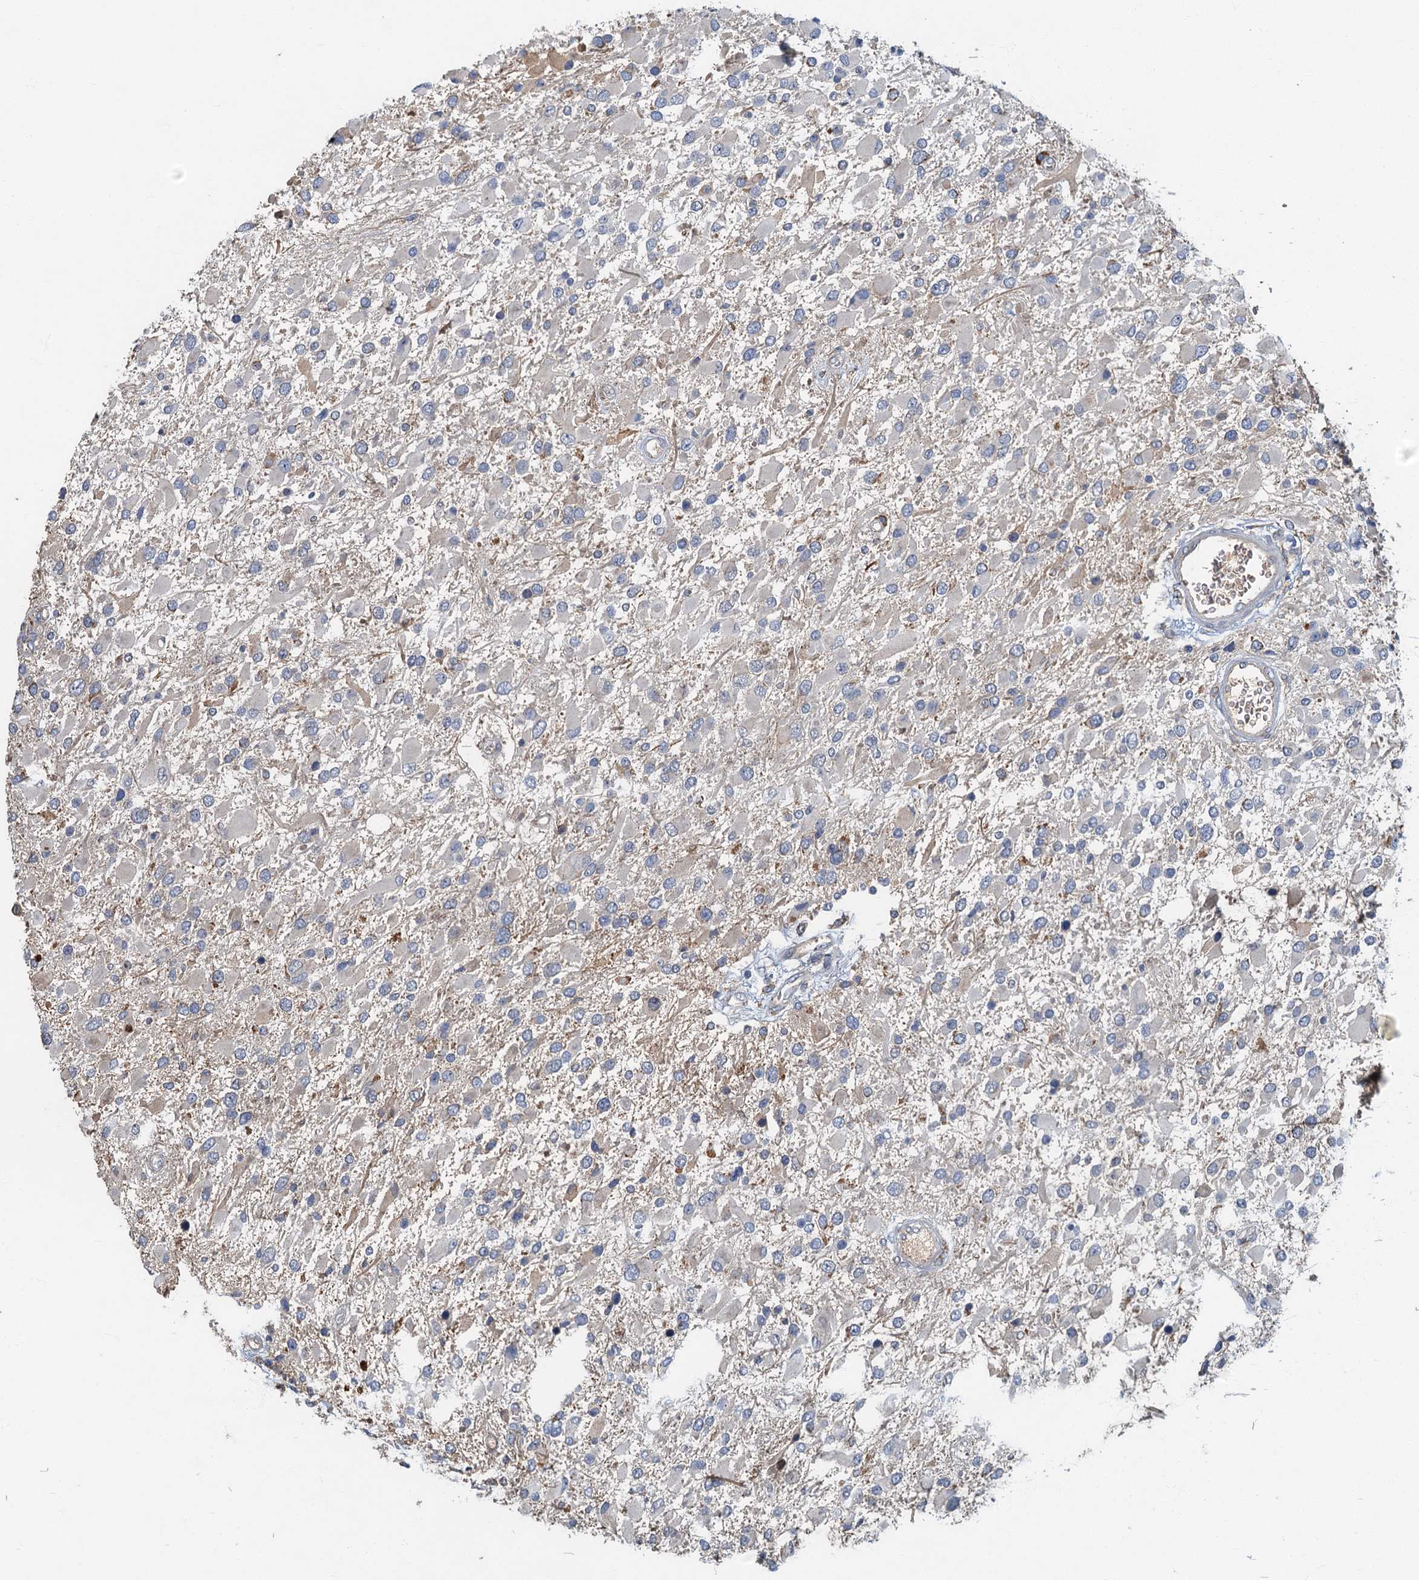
{"staining": {"intensity": "negative", "quantity": "none", "location": "none"}, "tissue": "glioma", "cell_type": "Tumor cells", "image_type": "cancer", "snomed": [{"axis": "morphology", "description": "Glioma, malignant, High grade"}, {"axis": "topography", "description": "Brain"}], "caption": "Malignant high-grade glioma stained for a protein using immunohistochemistry (IHC) exhibits no expression tumor cells.", "gene": "SPDYC", "patient": {"sex": "male", "age": 53}}